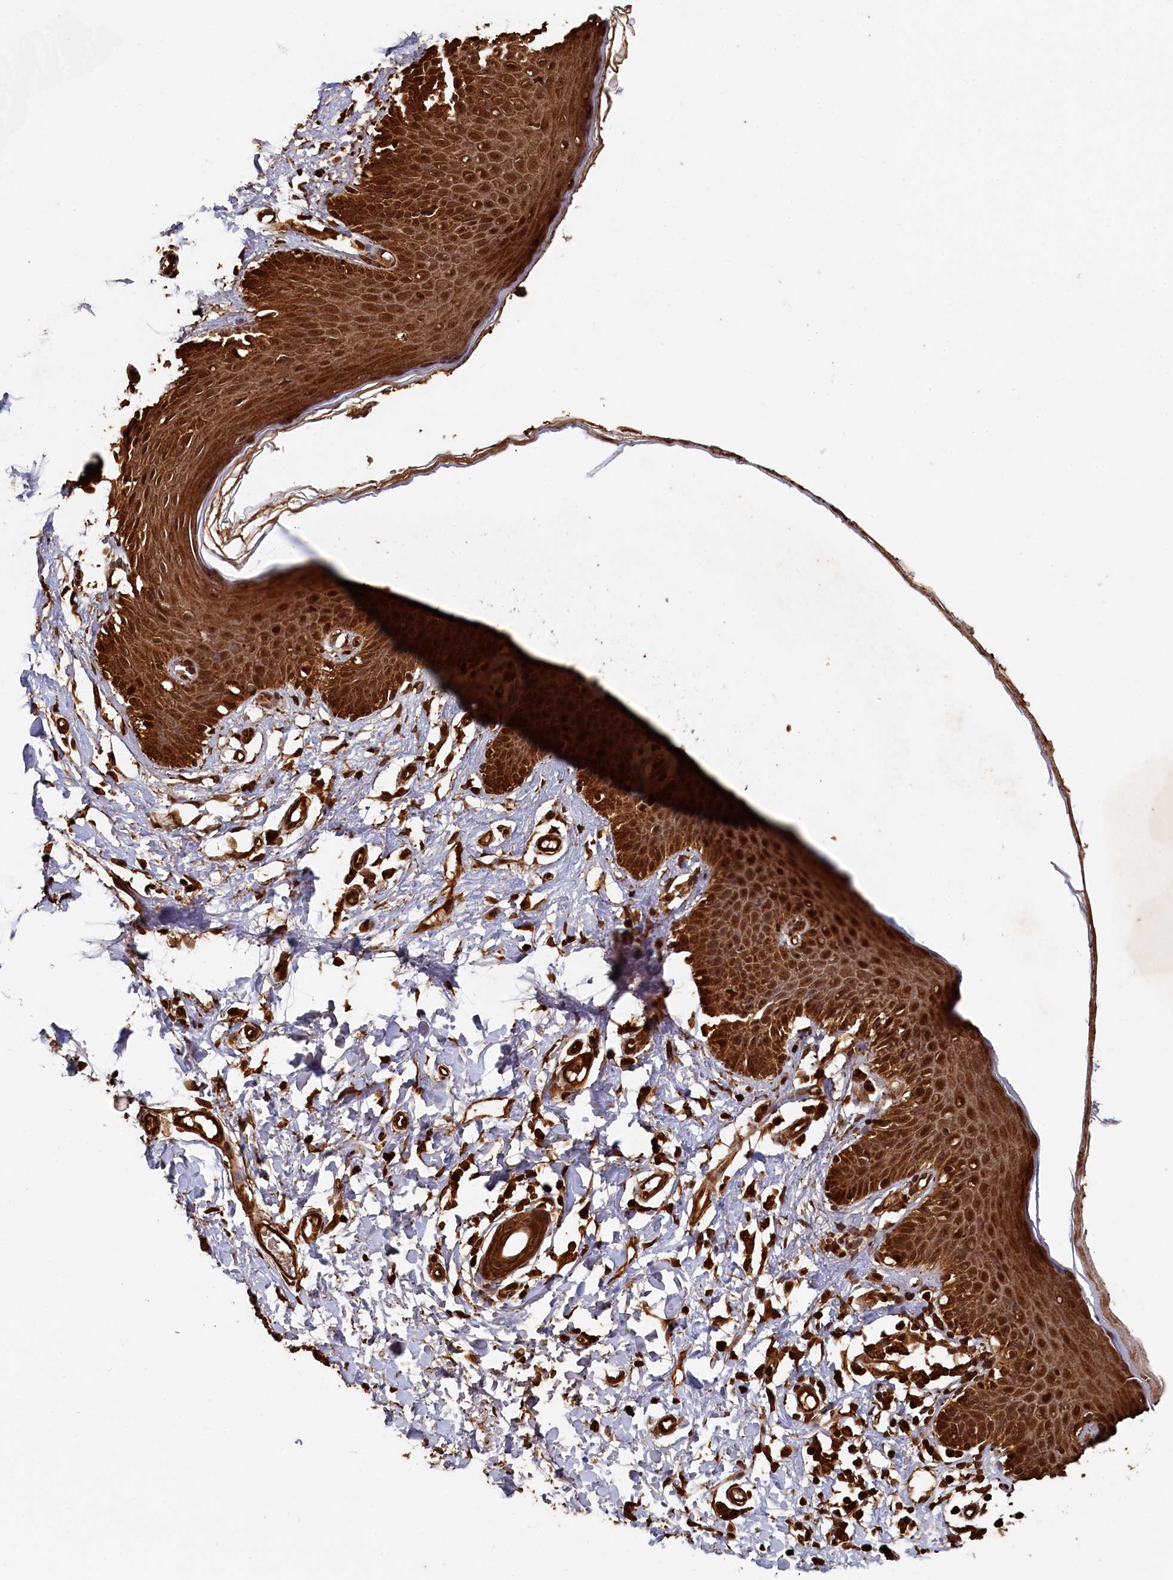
{"staining": {"intensity": "strong", "quantity": ">75%", "location": "cytoplasmic/membranous,nuclear"}, "tissue": "skin", "cell_type": "Epidermal cells", "image_type": "normal", "snomed": [{"axis": "morphology", "description": "Normal tissue, NOS"}, {"axis": "topography", "description": "Vulva"}], "caption": "Immunohistochemical staining of unremarkable skin demonstrates strong cytoplasmic/membranous,nuclear protein expression in about >75% of epidermal cells.", "gene": "PIGN", "patient": {"sex": "female", "age": 66}}